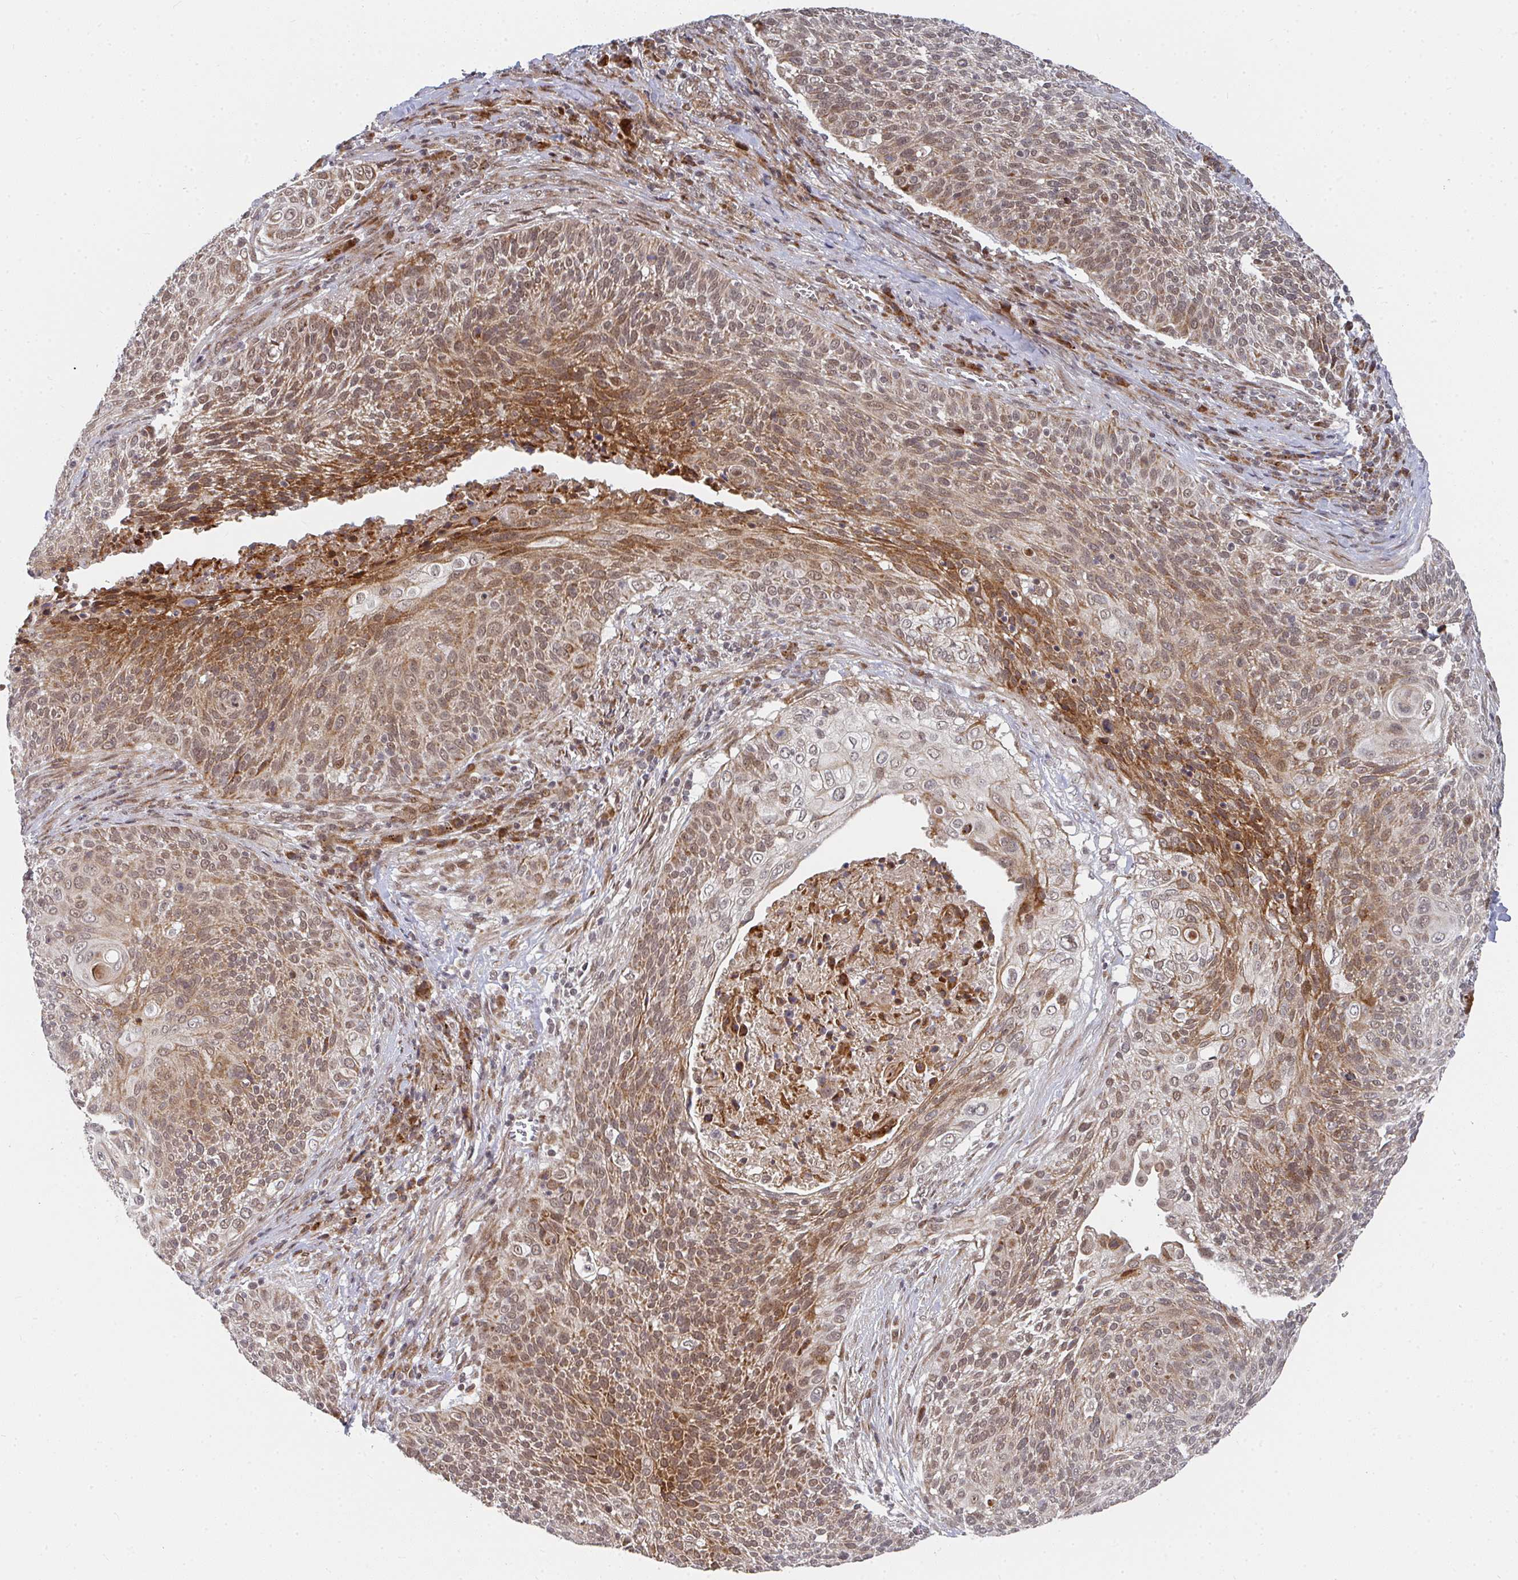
{"staining": {"intensity": "moderate", "quantity": ">75%", "location": "cytoplasmic/membranous,nuclear"}, "tissue": "cervical cancer", "cell_type": "Tumor cells", "image_type": "cancer", "snomed": [{"axis": "morphology", "description": "Squamous cell carcinoma, NOS"}, {"axis": "topography", "description": "Cervix"}], "caption": "Cervical squamous cell carcinoma tissue demonstrates moderate cytoplasmic/membranous and nuclear positivity in about >75% of tumor cells", "gene": "RBBP5", "patient": {"sex": "female", "age": 31}}